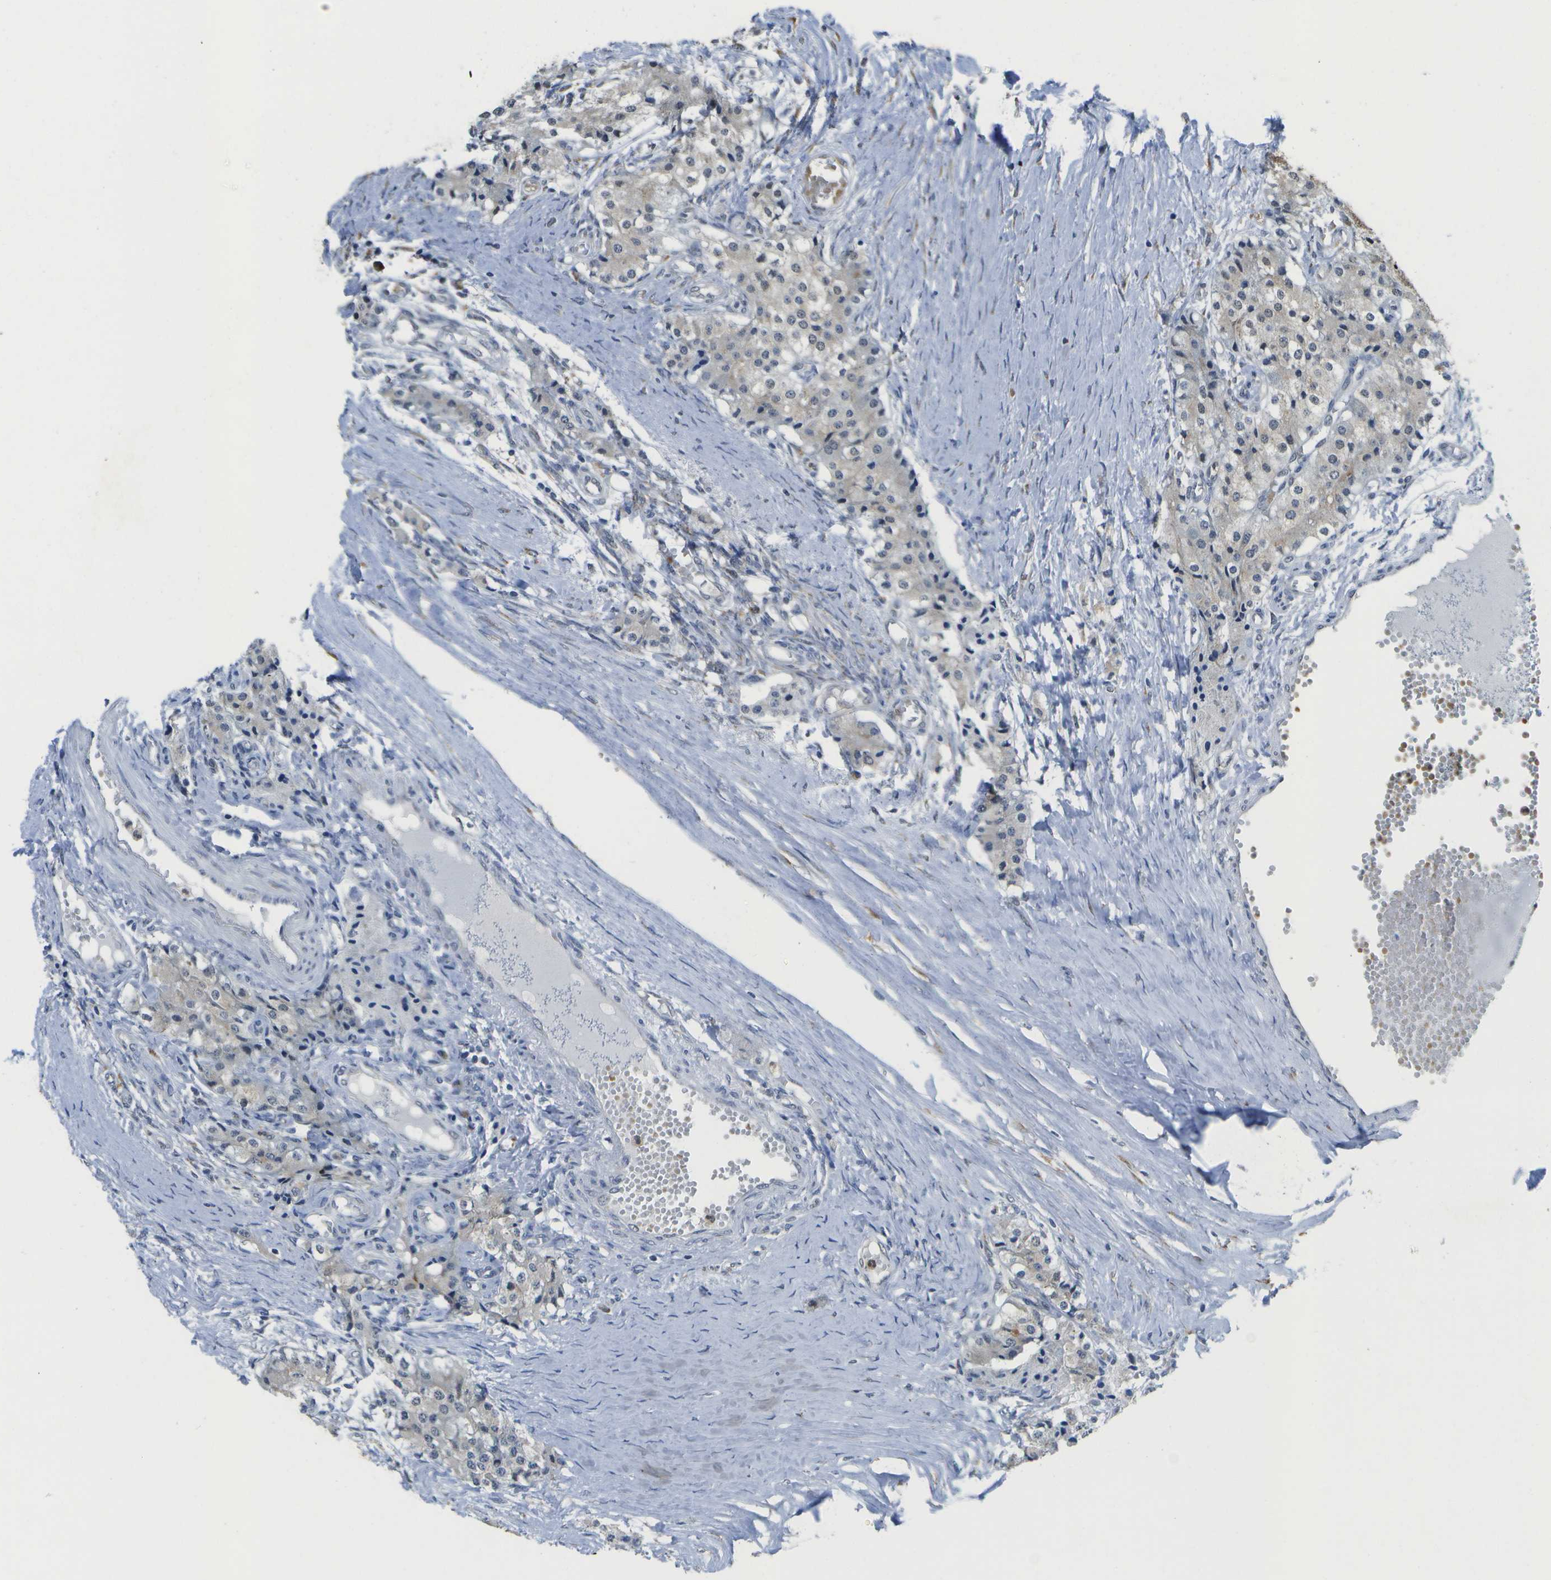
{"staining": {"intensity": "weak", "quantity": "<25%", "location": "cytoplasmic/membranous"}, "tissue": "carcinoid", "cell_type": "Tumor cells", "image_type": "cancer", "snomed": [{"axis": "morphology", "description": "Carcinoid, malignant, NOS"}, {"axis": "topography", "description": "Colon"}], "caption": "Photomicrograph shows no protein staining in tumor cells of carcinoid (malignant) tissue. Brightfield microscopy of immunohistochemistry stained with DAB (3,3'-diaminobenzidine) (brown) and hematoxylin (blue), captured at high magnification.", "gene": "DSE", "patient": {"sex": "female", "age": 52}}